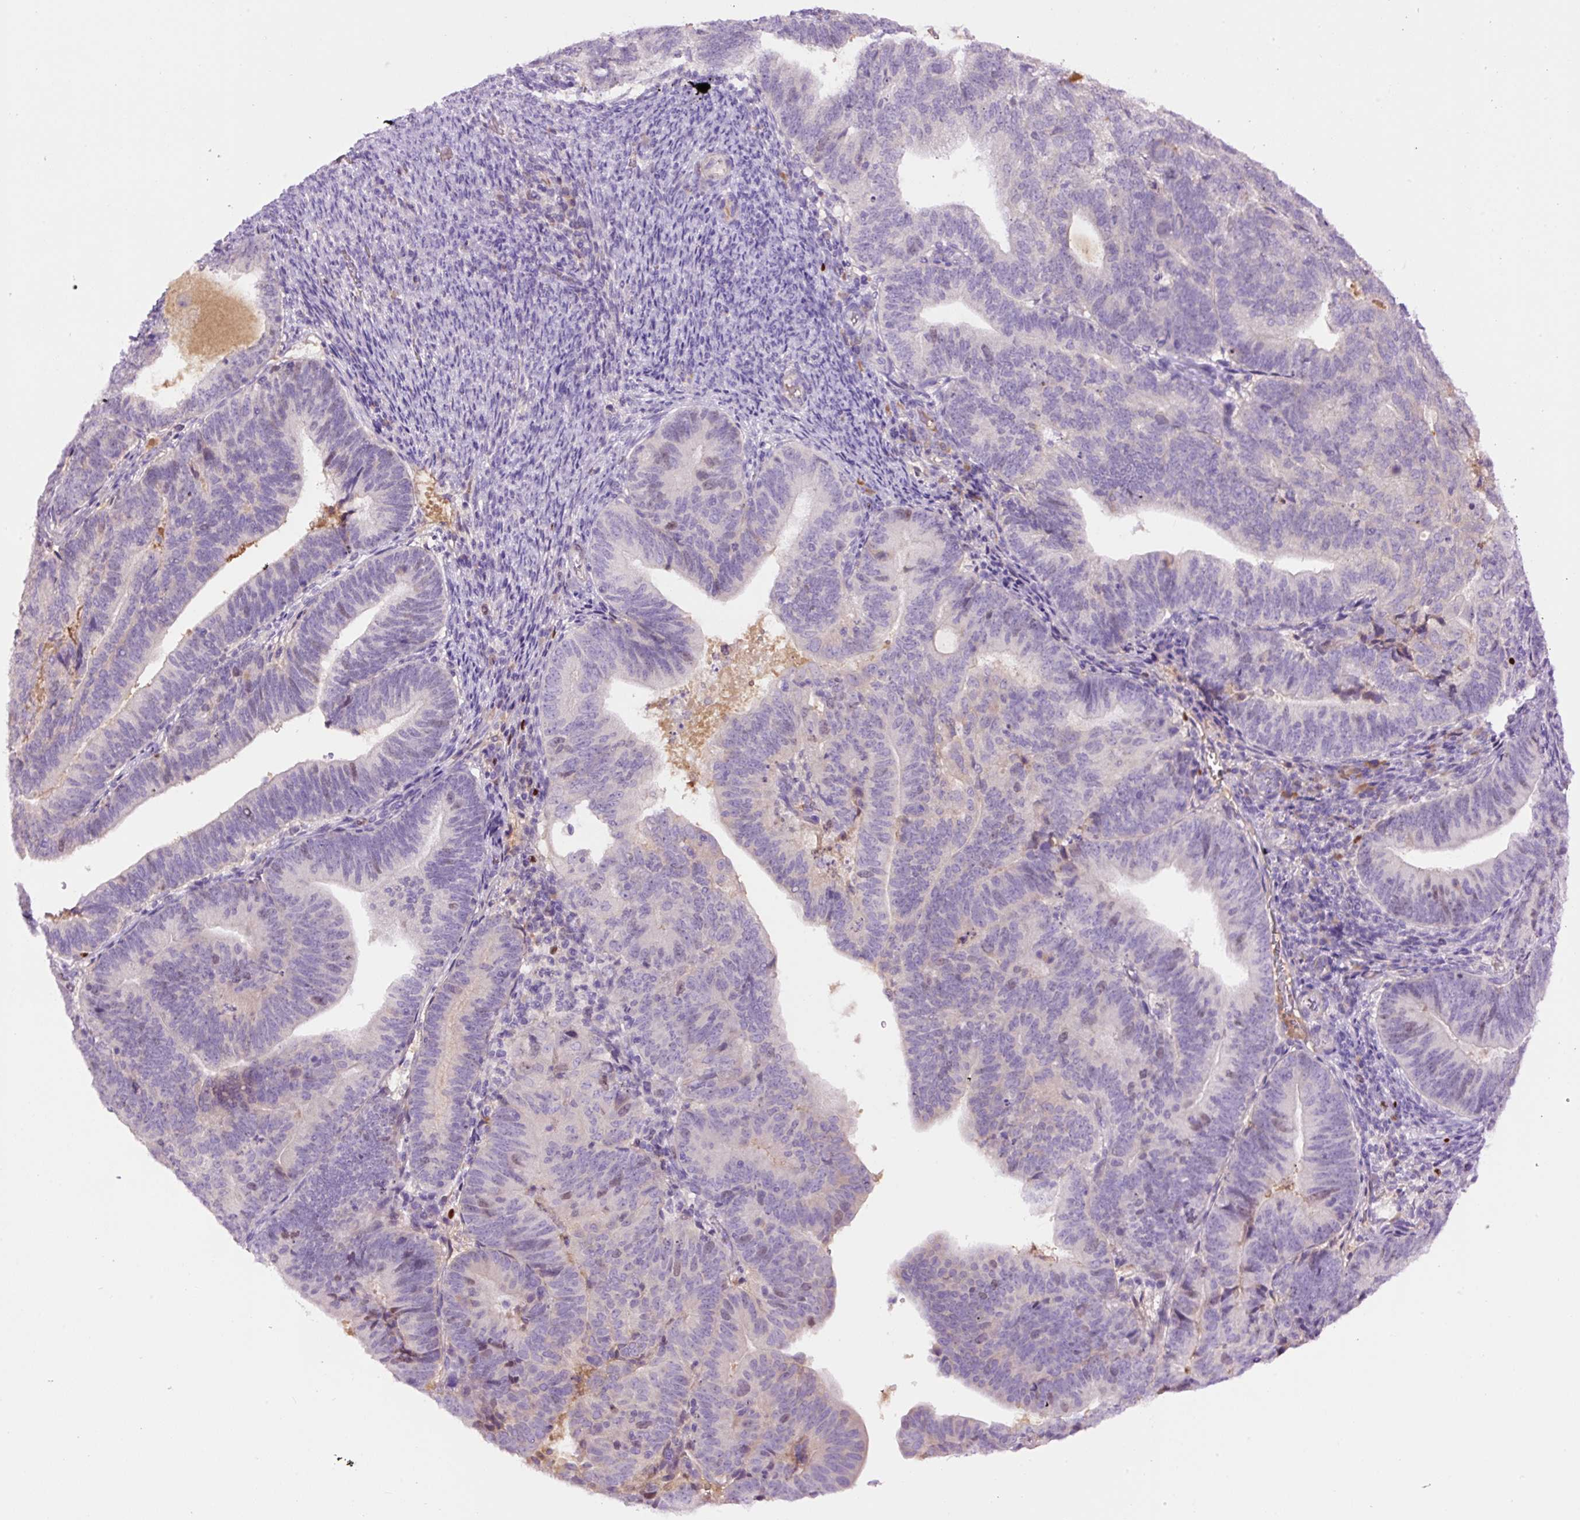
{"staining": {"intensity": "negative", "quantity": "none", "location": "none"}, "tissue": "endometrial cancer", "cell_type": "Tumor cells", "image_type": "cancer", "snomed": [{"axis": "morphology", "description": "Adenocarcinoma, NOS"}, {"axis": "topography", "description": "Endometrium"}], "caption": "High power microscopy image of an IHC image of endometrial cancer (adenocarcinoma), revealing no significant staining in tumor cells.", "gene": "DPPA4", "patient": {"sex": "female", "age": 70}}